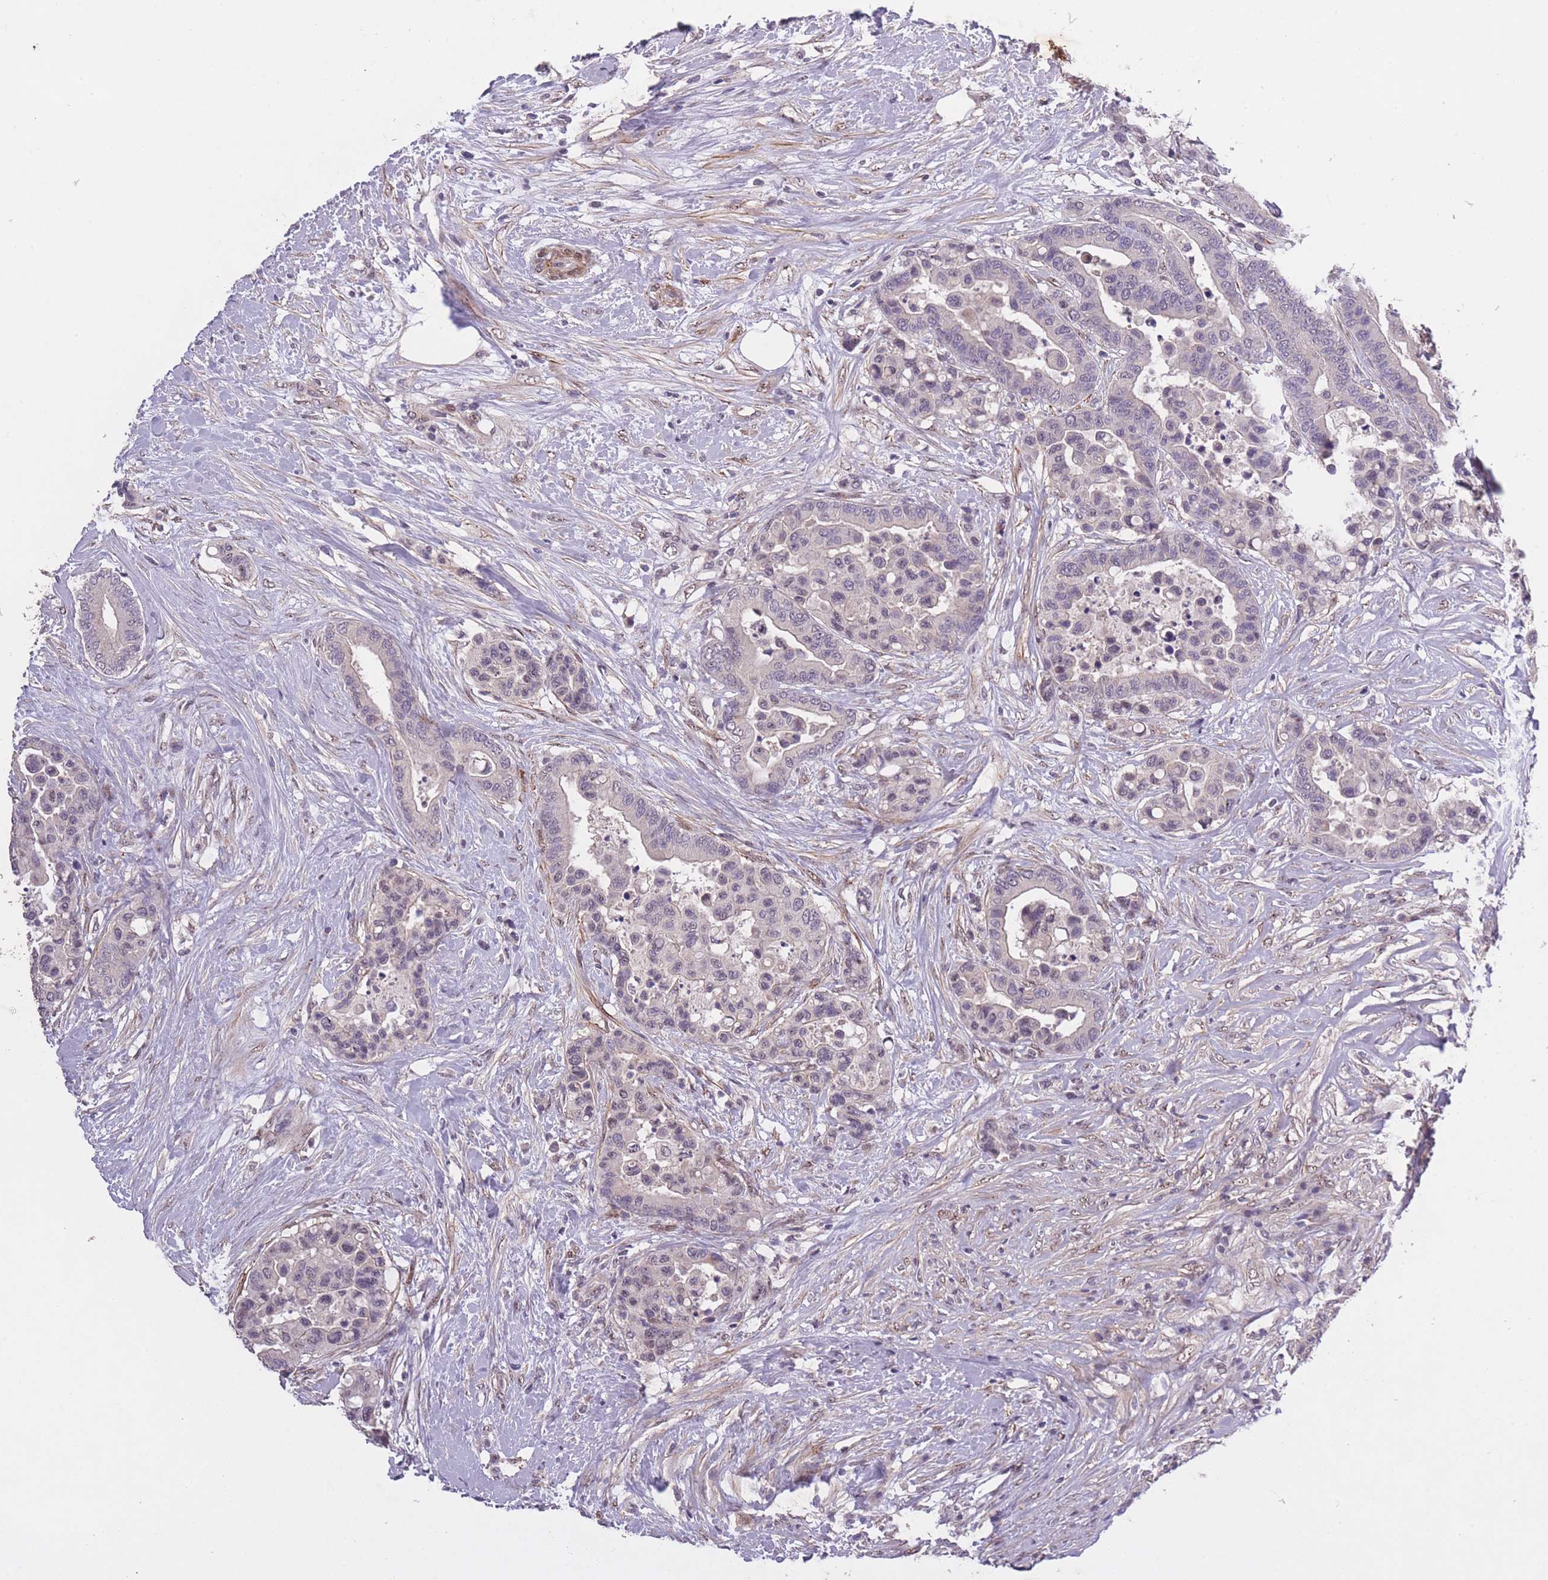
{"staining": {"intensity": "negative", "quantity": "none", "location": "none"}, "tissue": "colorectal cancer", "cell_type": "Tumor cells", "image_type": "cancer", "snomed": [{"axis": "morphology", "description": "Adenocarcinoma, NOS"}, {"axis": "topography", "description": "Colon"}], "caption": "Protein analysis of colorectal cancer (adenocarcinoma) exhibits no significant positivity in tumor cells.", "gene": "CBX6", "patient": {"sex": "male", "age": 82}}